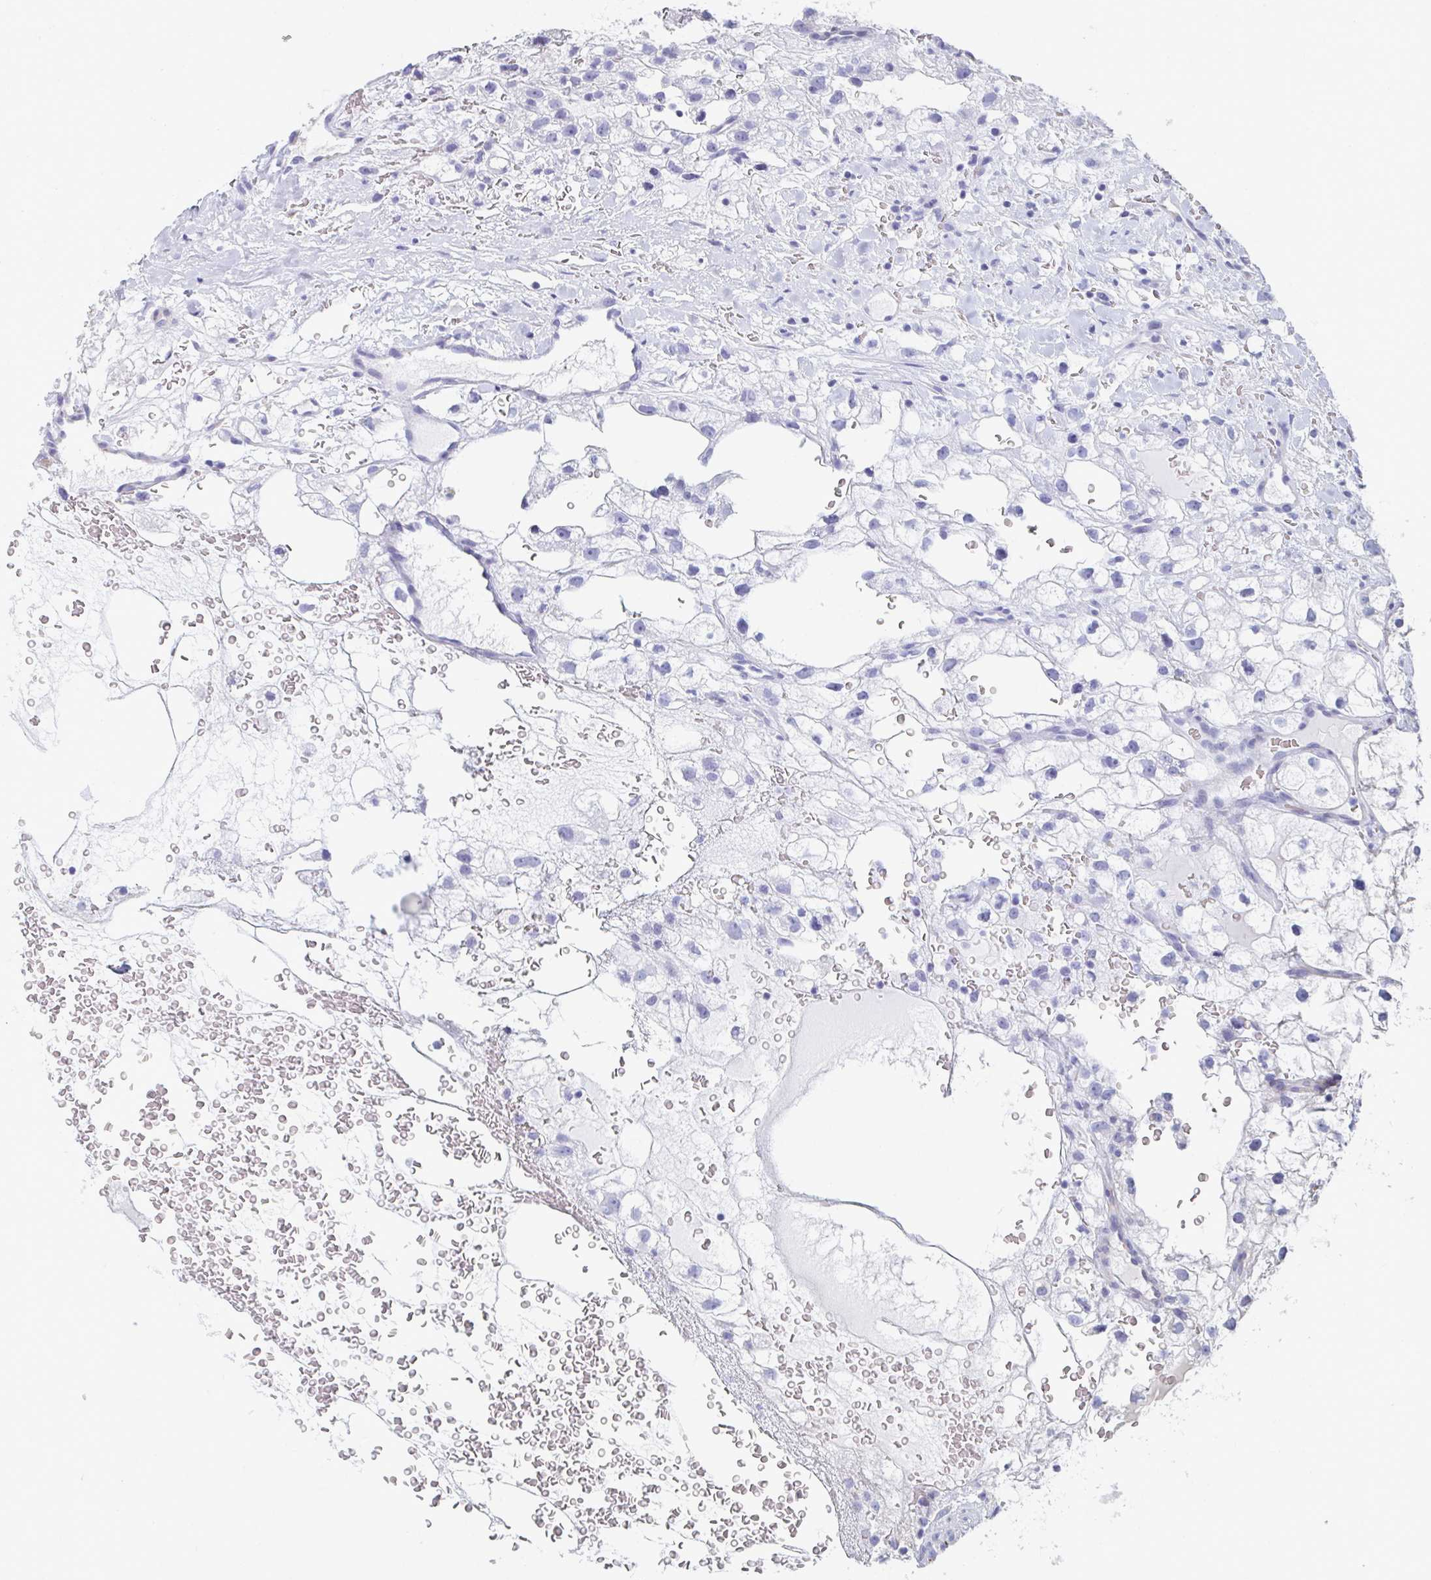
{"staining": {"intensity": "negative", "quantity": "none", "location": "none"}, "tissue": "renal cancer", "cell_type": "Tumor cells", "image_type": "cancer", "snomed": [{"axis": "morphology", "description": "Adenocarcinoma, NOS"}, {"axis": "topography", "description": "Kidney"}], "caption": "Immunohistochemical staining of renal cancer (adenocarcinoma) reveals no significant positivity in tumor cells. Brightfield microscopy of IHC stained with DAB (brown) and hematoxylin (blue), captured at high magnification.", "gene": "PSMG1", "patient": {"sex": "male", "age": 59}}